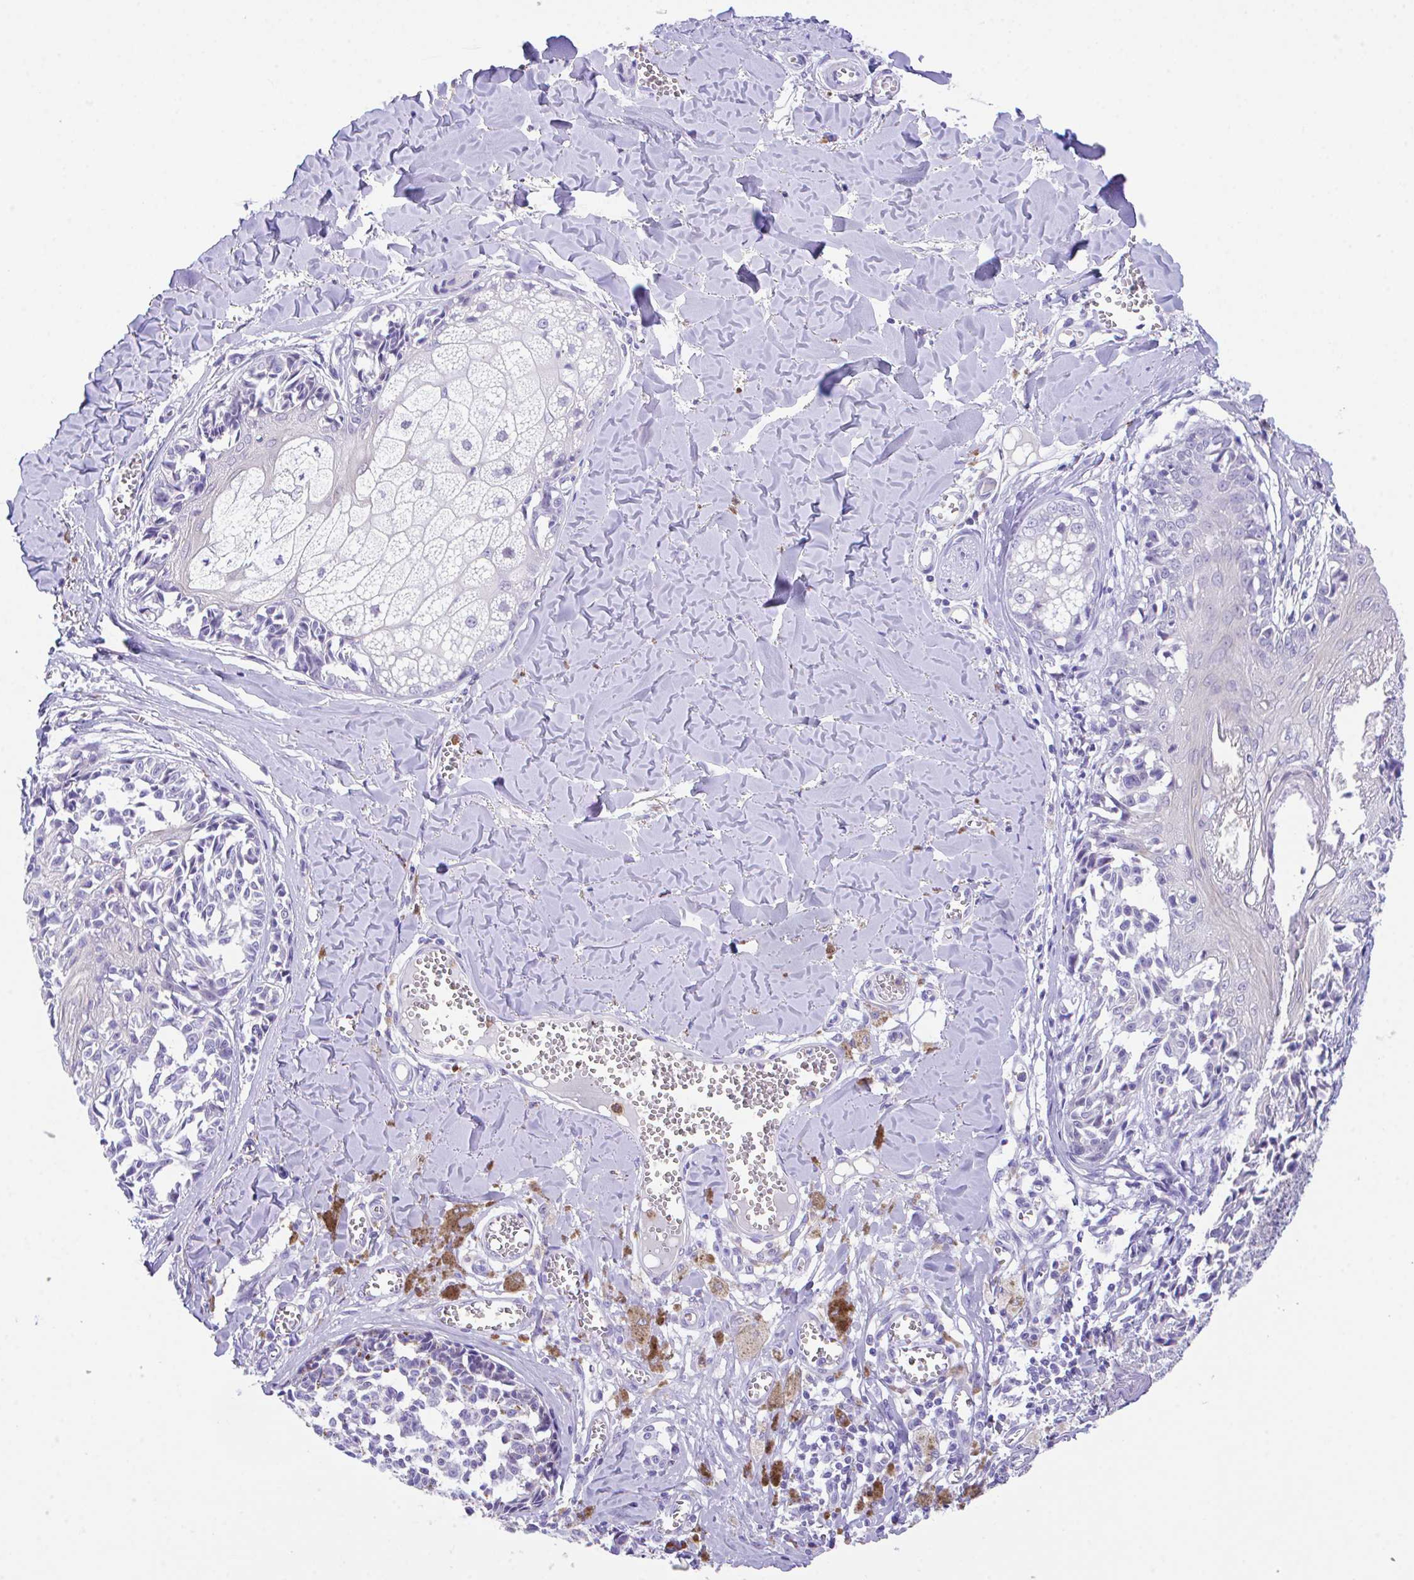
{"staining": {"intensity": "negative", "quantity": "none", "location": "none"}, "tissue": "melanoma", "cell_type": "Tumor cells", "image_type": "cancer", "snomed": [{"axis": "morphology", "description": "Malignant melanoma, NOS"}, {"axis": "topography", "description": "Skin"}], "caption": "Tumor cells are negative for brown protein staining in malignant melanoma.", "gene": "HOXB4", "patient": {"sex": "female", "age": 43}}